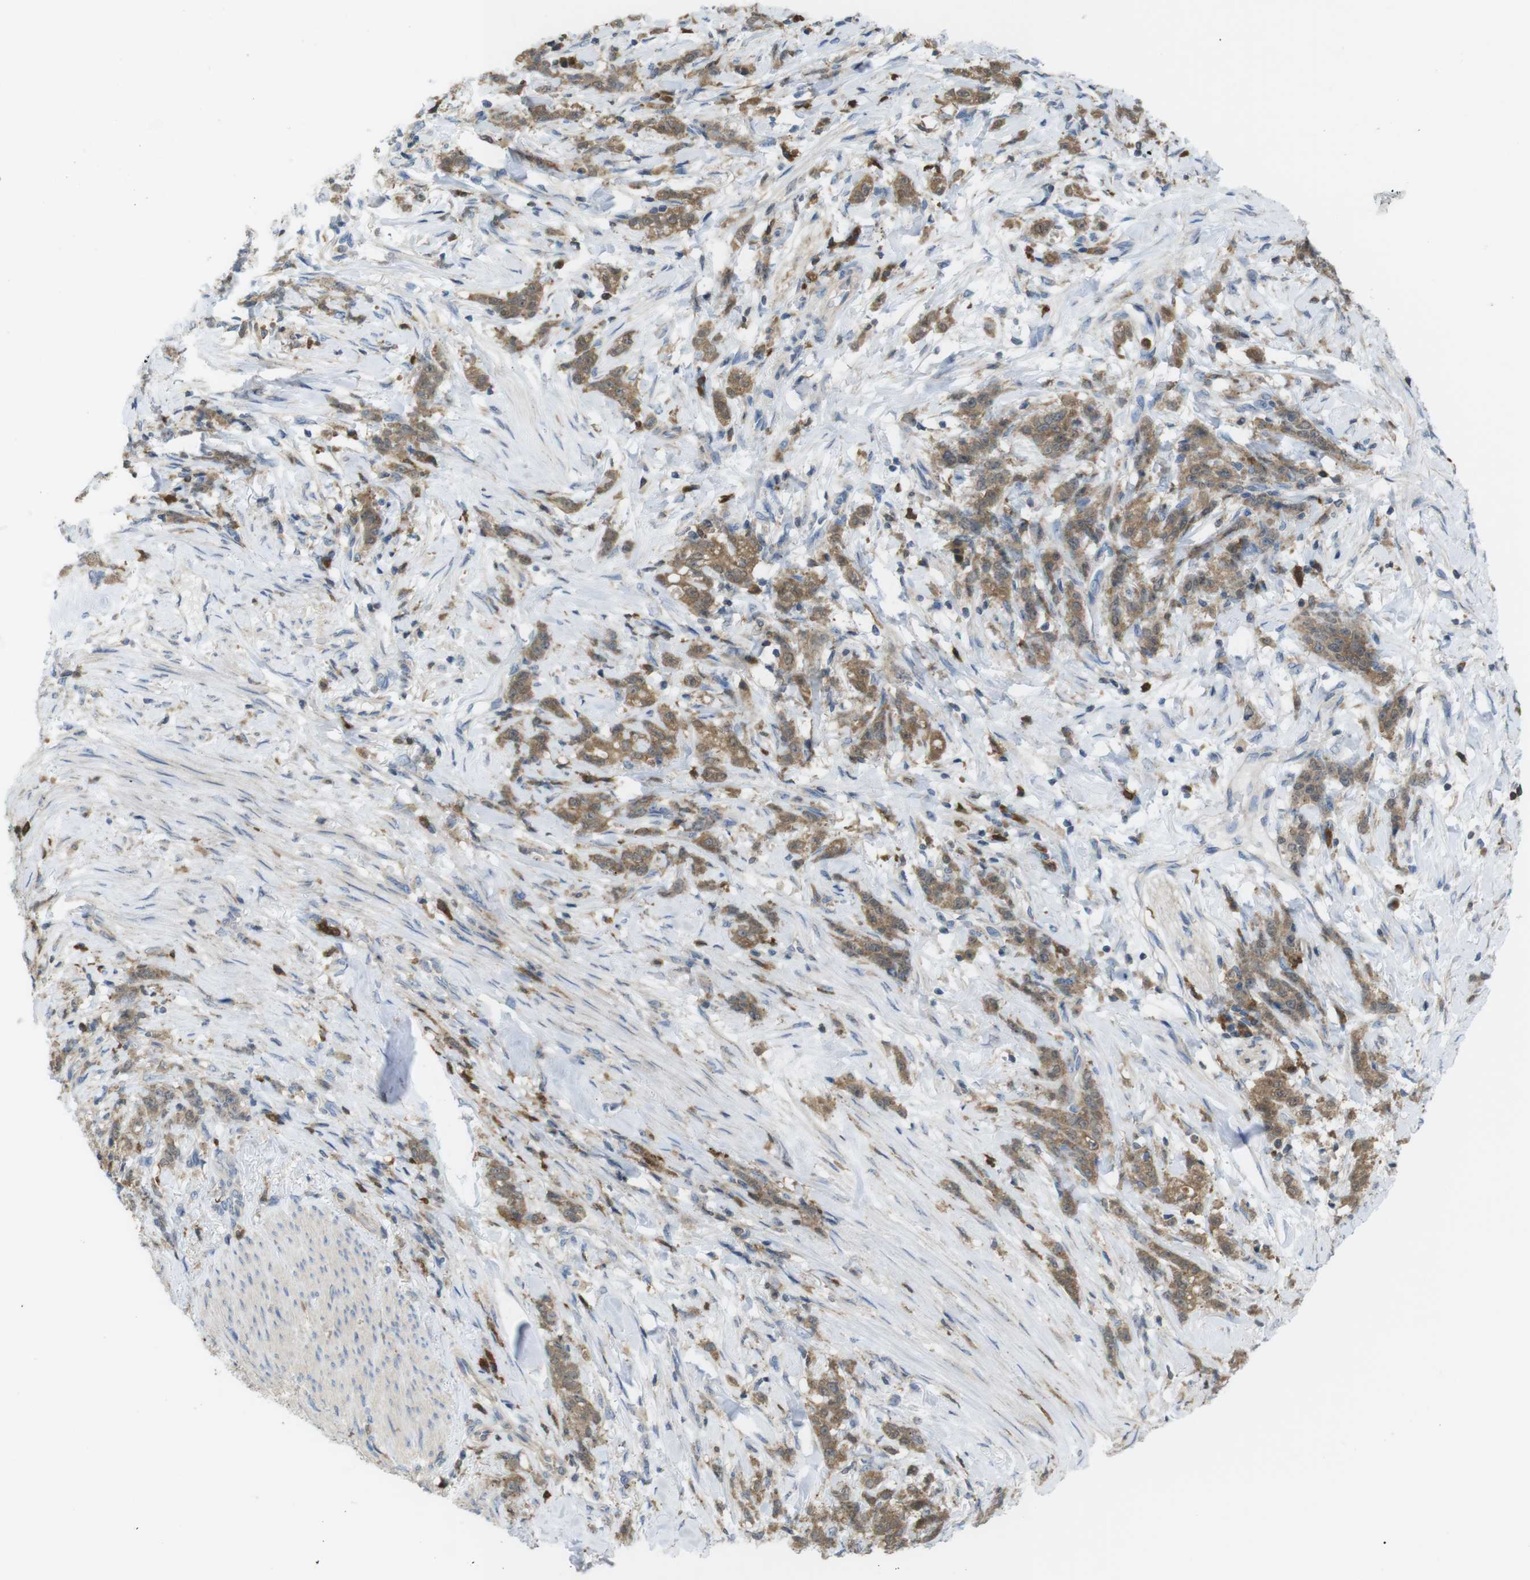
{"staining": {"intensity": "weak", "quantity": ">75%", "location": "cytoplasmic/membranous"}, "tissue": "stomach cancer", "cell_type": "Tumor cells", "image_type": "cancer", "snomed": [{"axis": "morphology", "description": "Adenocarcinoma, NOS"}, {"axis": "topography", "description": "Stomach, lower"}], "caption": "This is an image of IHC staining of stomach adenocarcinoma, which shows weak positivity in the cytoplasmic/membranous of tumor cells.", "gene": "PRKCD", "patient": {"sex": "male", "age": 88}}